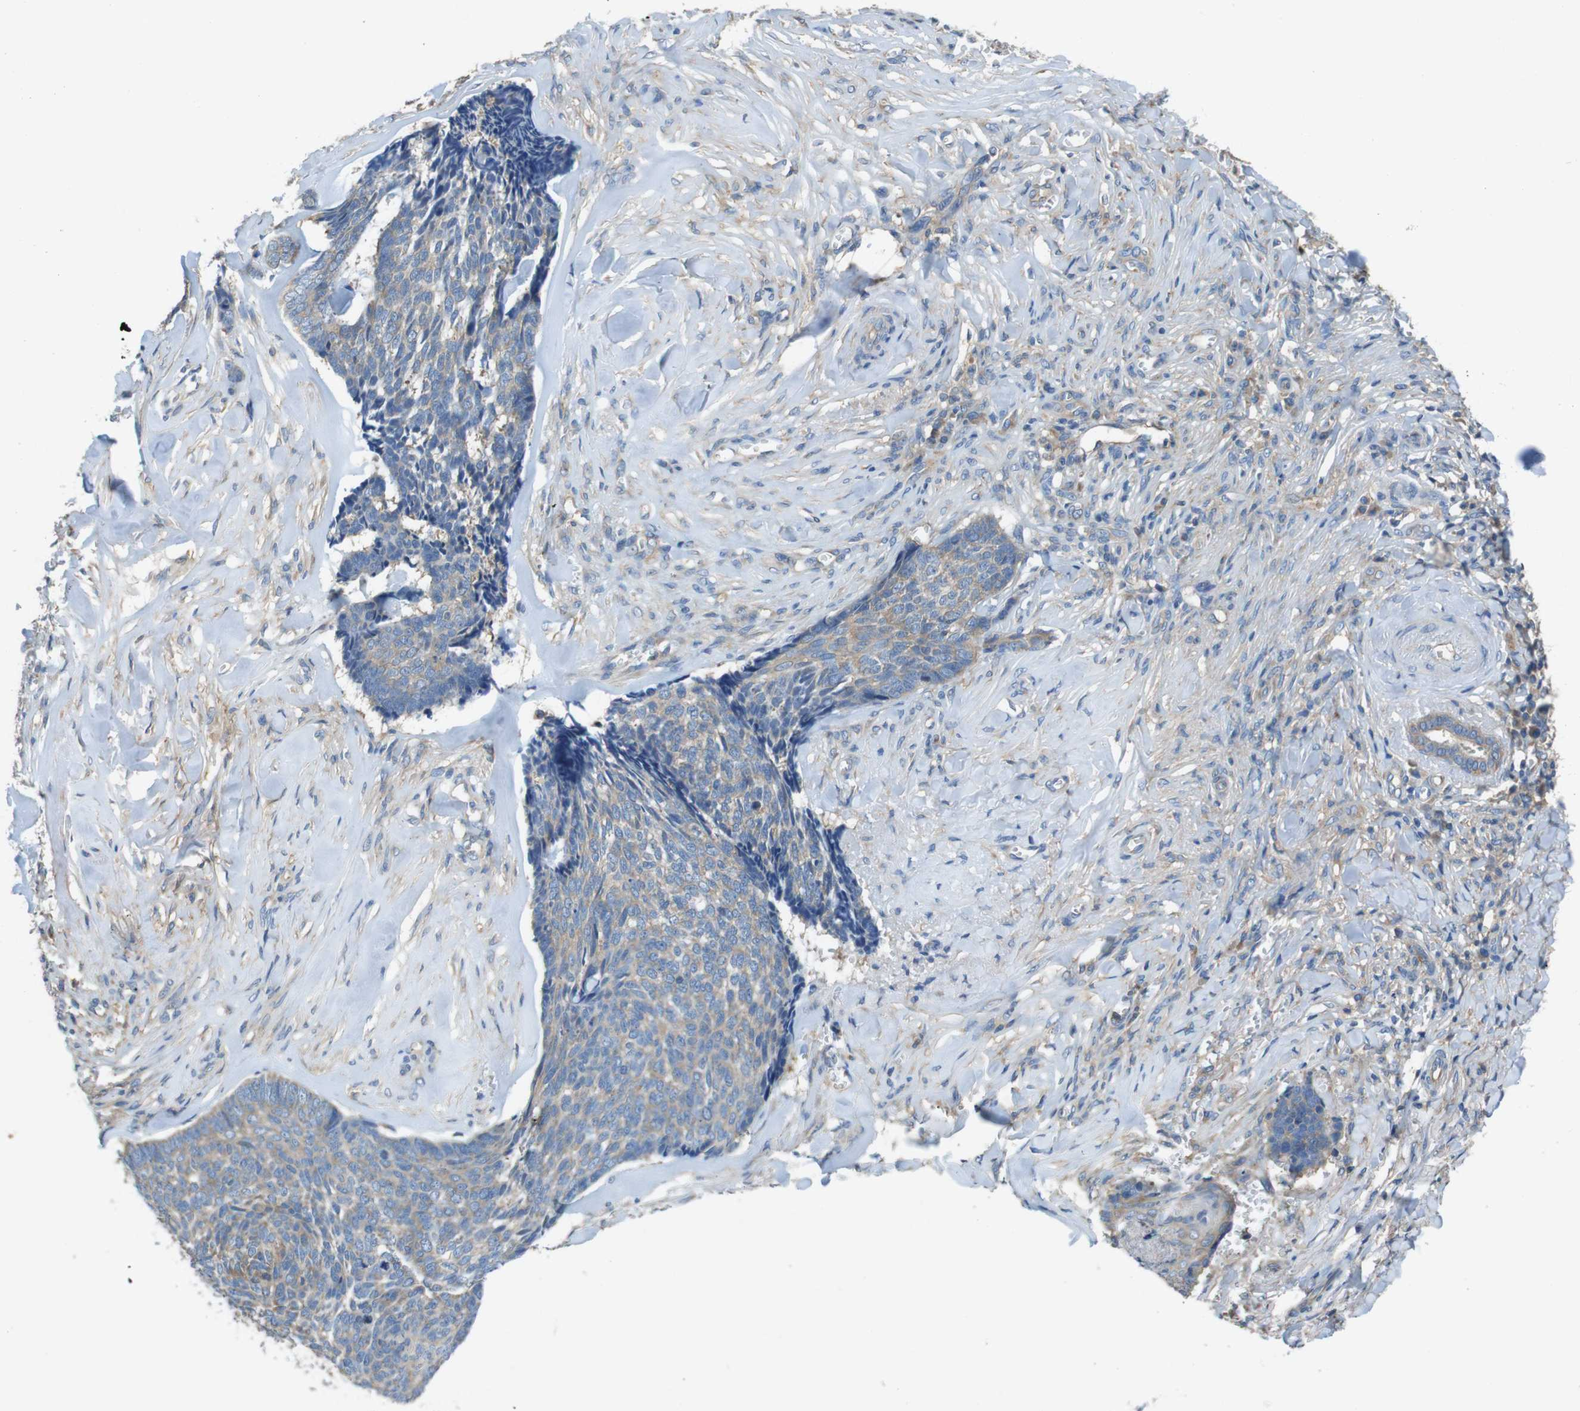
{"staining": {"intensity": "weak", "quantity": ">75%", "location": "cytoplasmic/membranous"}, "tissue": "skin cancer", "cell_type": "Tumor cells", "image_type": "cancer", "snomed": [{"axis": "morphology", "description": "Basal cell carcinoma"}, {"axis": "topography", "description": "Skin"}], "caption": "High-magnification brightfield microscopy of basal cell carcinoma (skin) stained with DAB (3,3'-diaminobenzidine) (brown) and counterstained with hematoxylin (blue). tumor cells exhibit weak cytoplasmic/membranous expression is present in about>75% of cells. The staining is performed using DAB (3,3'-diaminobenzidine) brown chromogen to label protein expression. The nuclei are counter-stained blue using hematoxylin.", "gene": "DCTN1", "patient": {"sex": "male", "age": 84}}